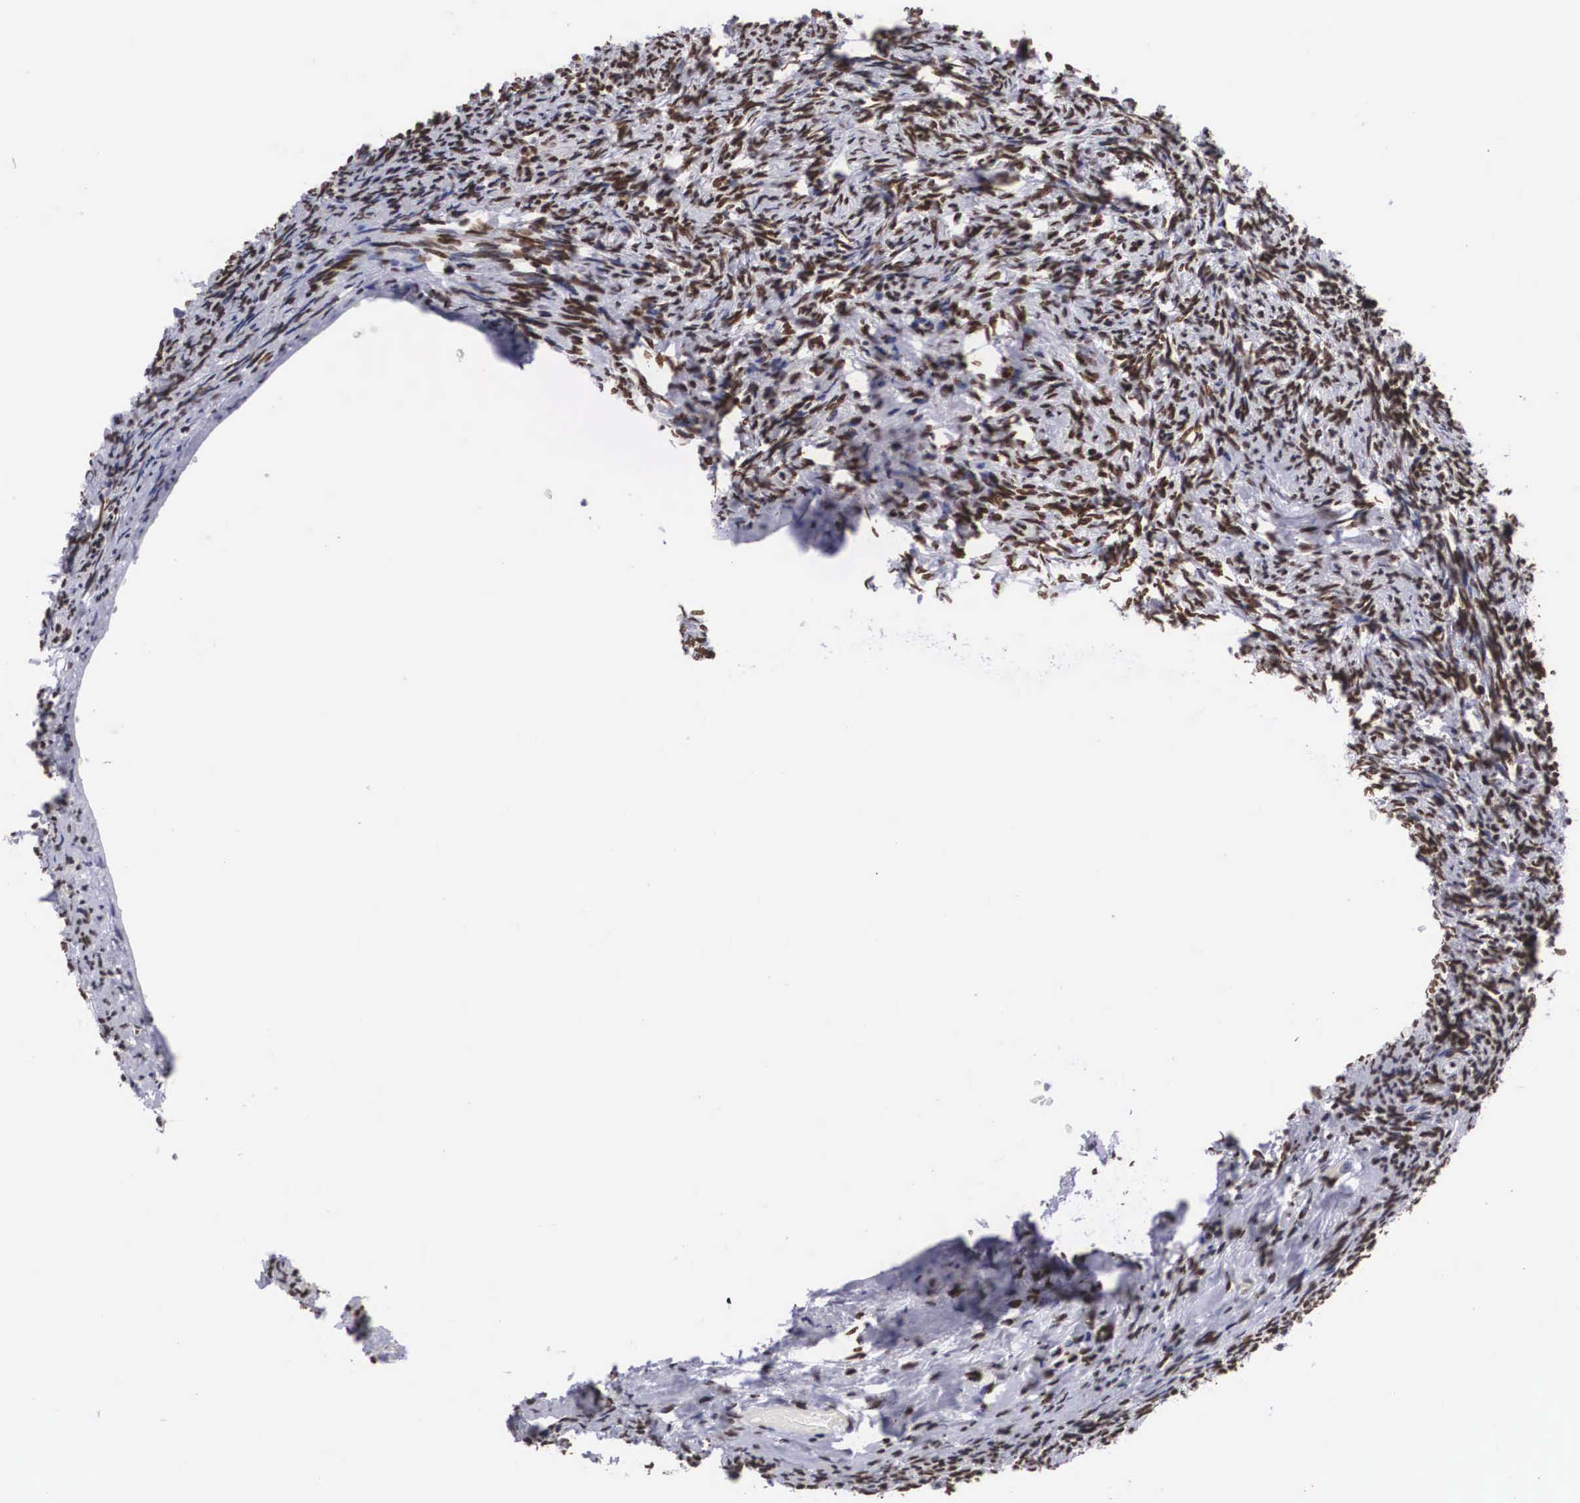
{"staining": {"intensity": "strong", "quantity": ">75%", "location": "nuclear"}, "tissue": "ovary", "cell_type": "Ovarian stroma cells", "image_type": "normal", "snomed": [{"axis": "morphology", "description": "Normal tissue, NOS"}, {"axis": "topography", "description": "Ovary"}], "caption": "Ovary stained with a brown dye demonstrates strong nuclear positive staining in about >75% of ovarian stroma cells.", "gene": "MECP2", "patient": {"sex": "female", "age": 54}}